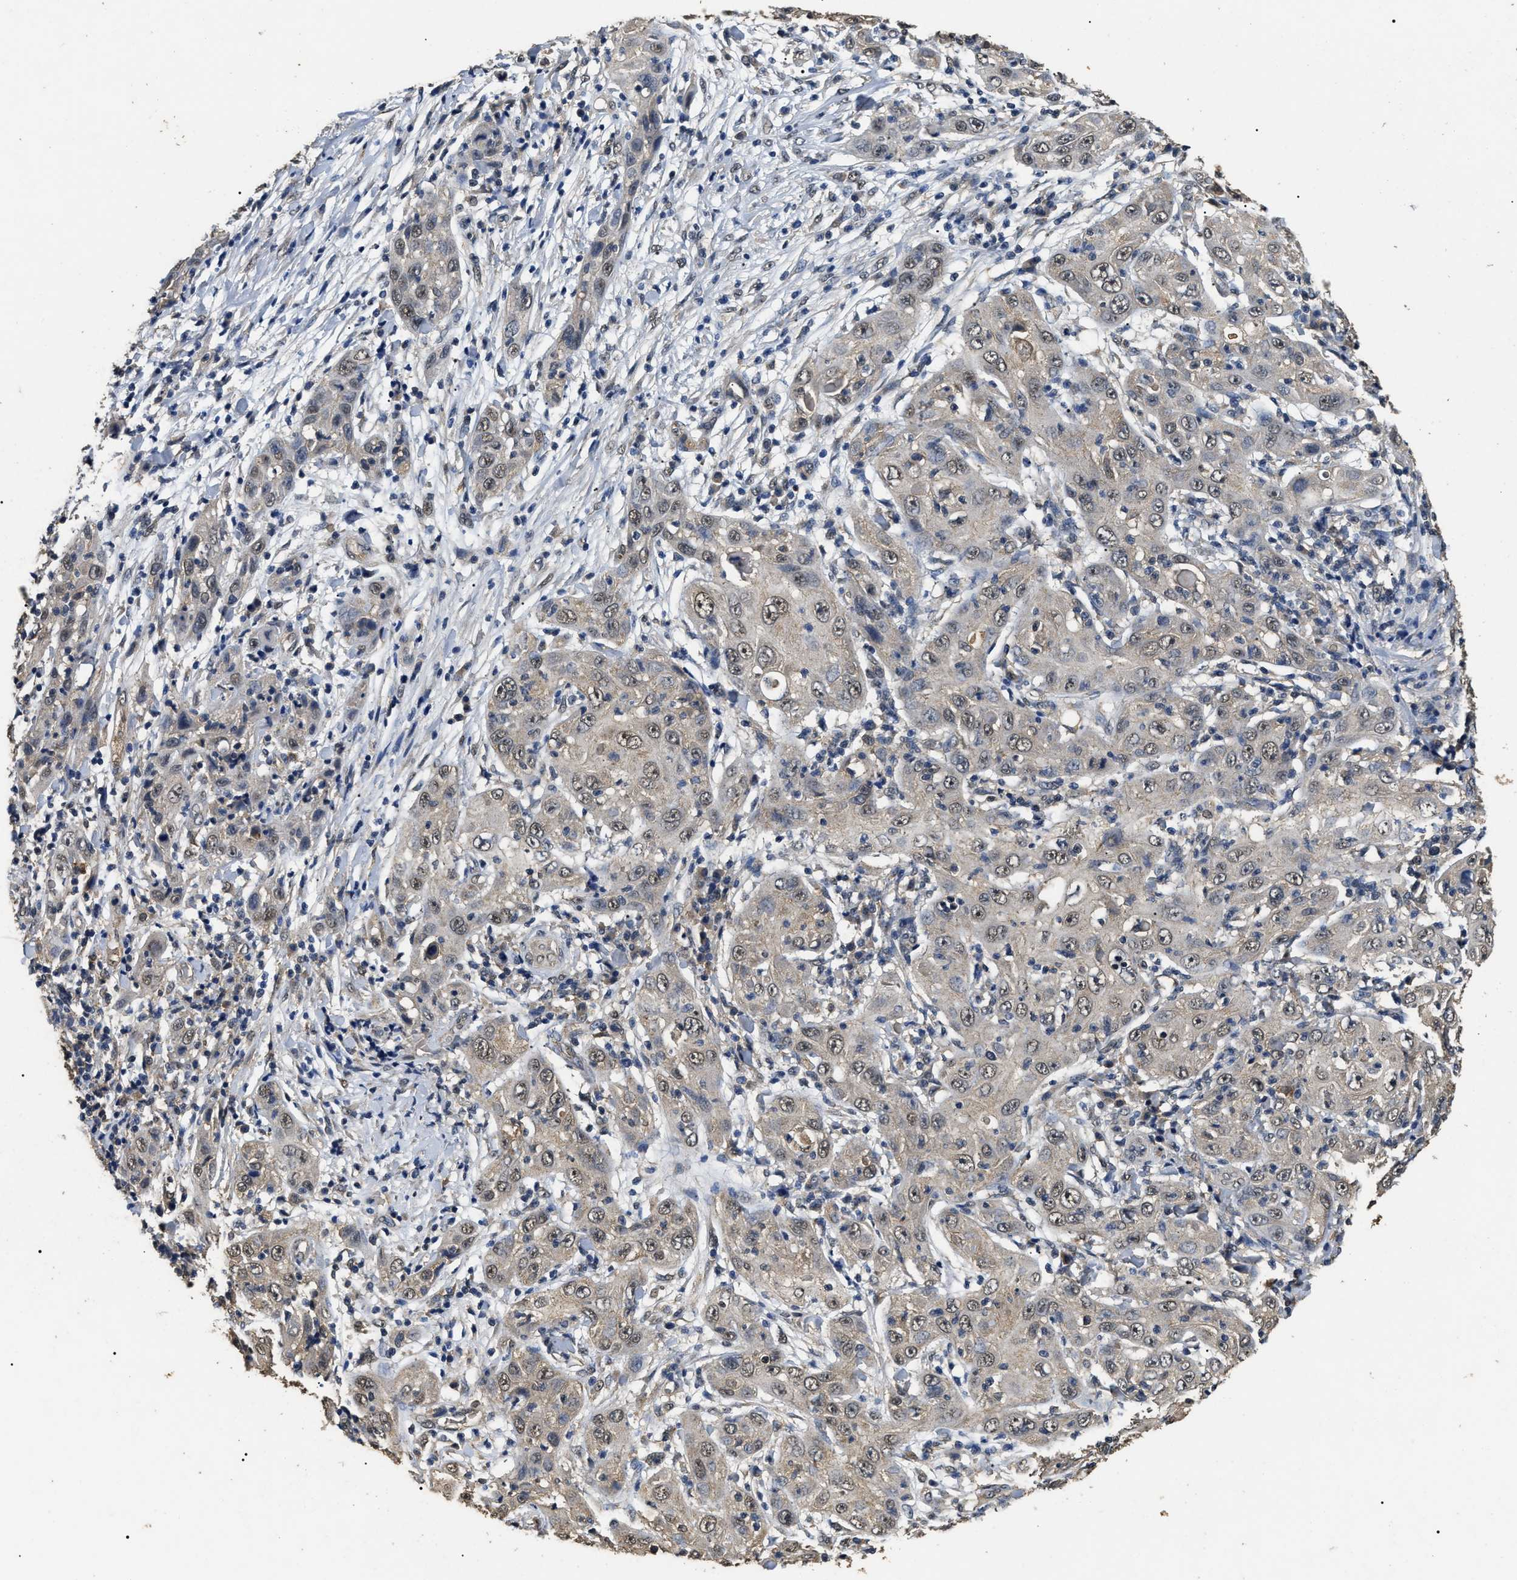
{"staining": {"intensity": "weak", "quantity": ">75%", "location": "cytoplasmic/membranous,nuclear"}, "tissue": "skin cancer", "cell_type": "Tumor cells", "image_type": "cancer", "snomed": [{"axis": "morphology", "description": "Squamous cell carcinoma, NOS"}, {"axis": "topography", "description": "Skin"}], "caption": "Immunohistochemical staining of human skin cancer reveals low levels of weak cytoplasmic/membranous and nuclear protein staining in about >75% of tumor cells. (DAB = brown stain, brightfield microscopy at high magnification).", "gene": "PSMD8", "patient": {"sex": "female", "age": 88}}